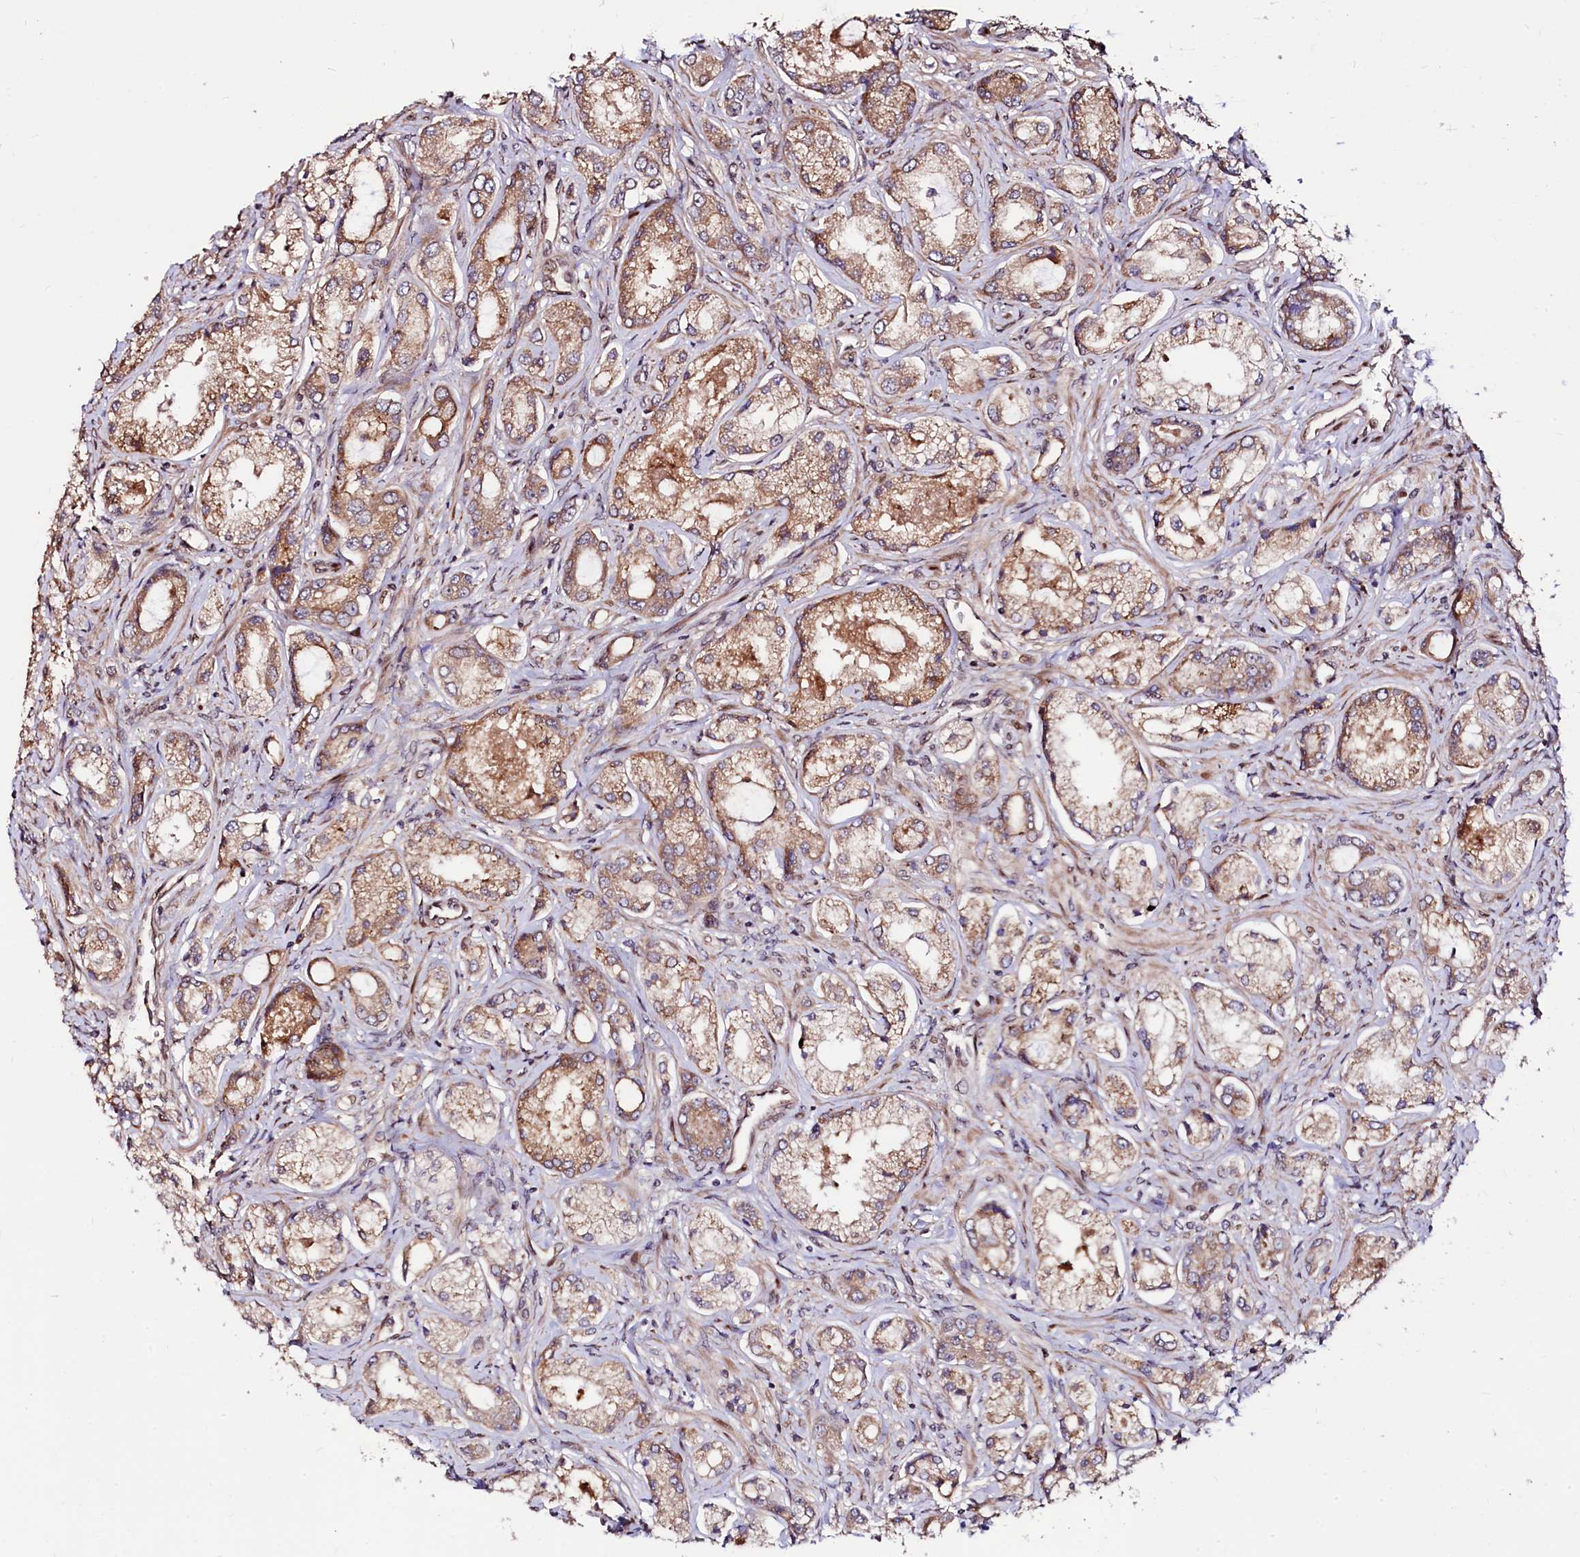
{"staining": {"intensity": "moderate", "quantity": ">75%", "location": "cytoplasmic/membranous"}, "tissue": "prostate cancer", "cell_type": "Tumor cells", "image_type": "cancer", "snomed": [{"axis": "morphology", "description": "Adenocarcinoma, Low grade"}, {"axis": "topography", "description": "Prostate"}], "caption": "High-power microscopy captured an immunohistochemistry (IHC) histopathology image of adenocarcinoma (low-grade) (prostate), revealing moderate cytoplasmic/membranous positivity in approximately >75% of tumor cells.", "gene": "C5orf15", "patient": {"sex": "male", "age": 68}}